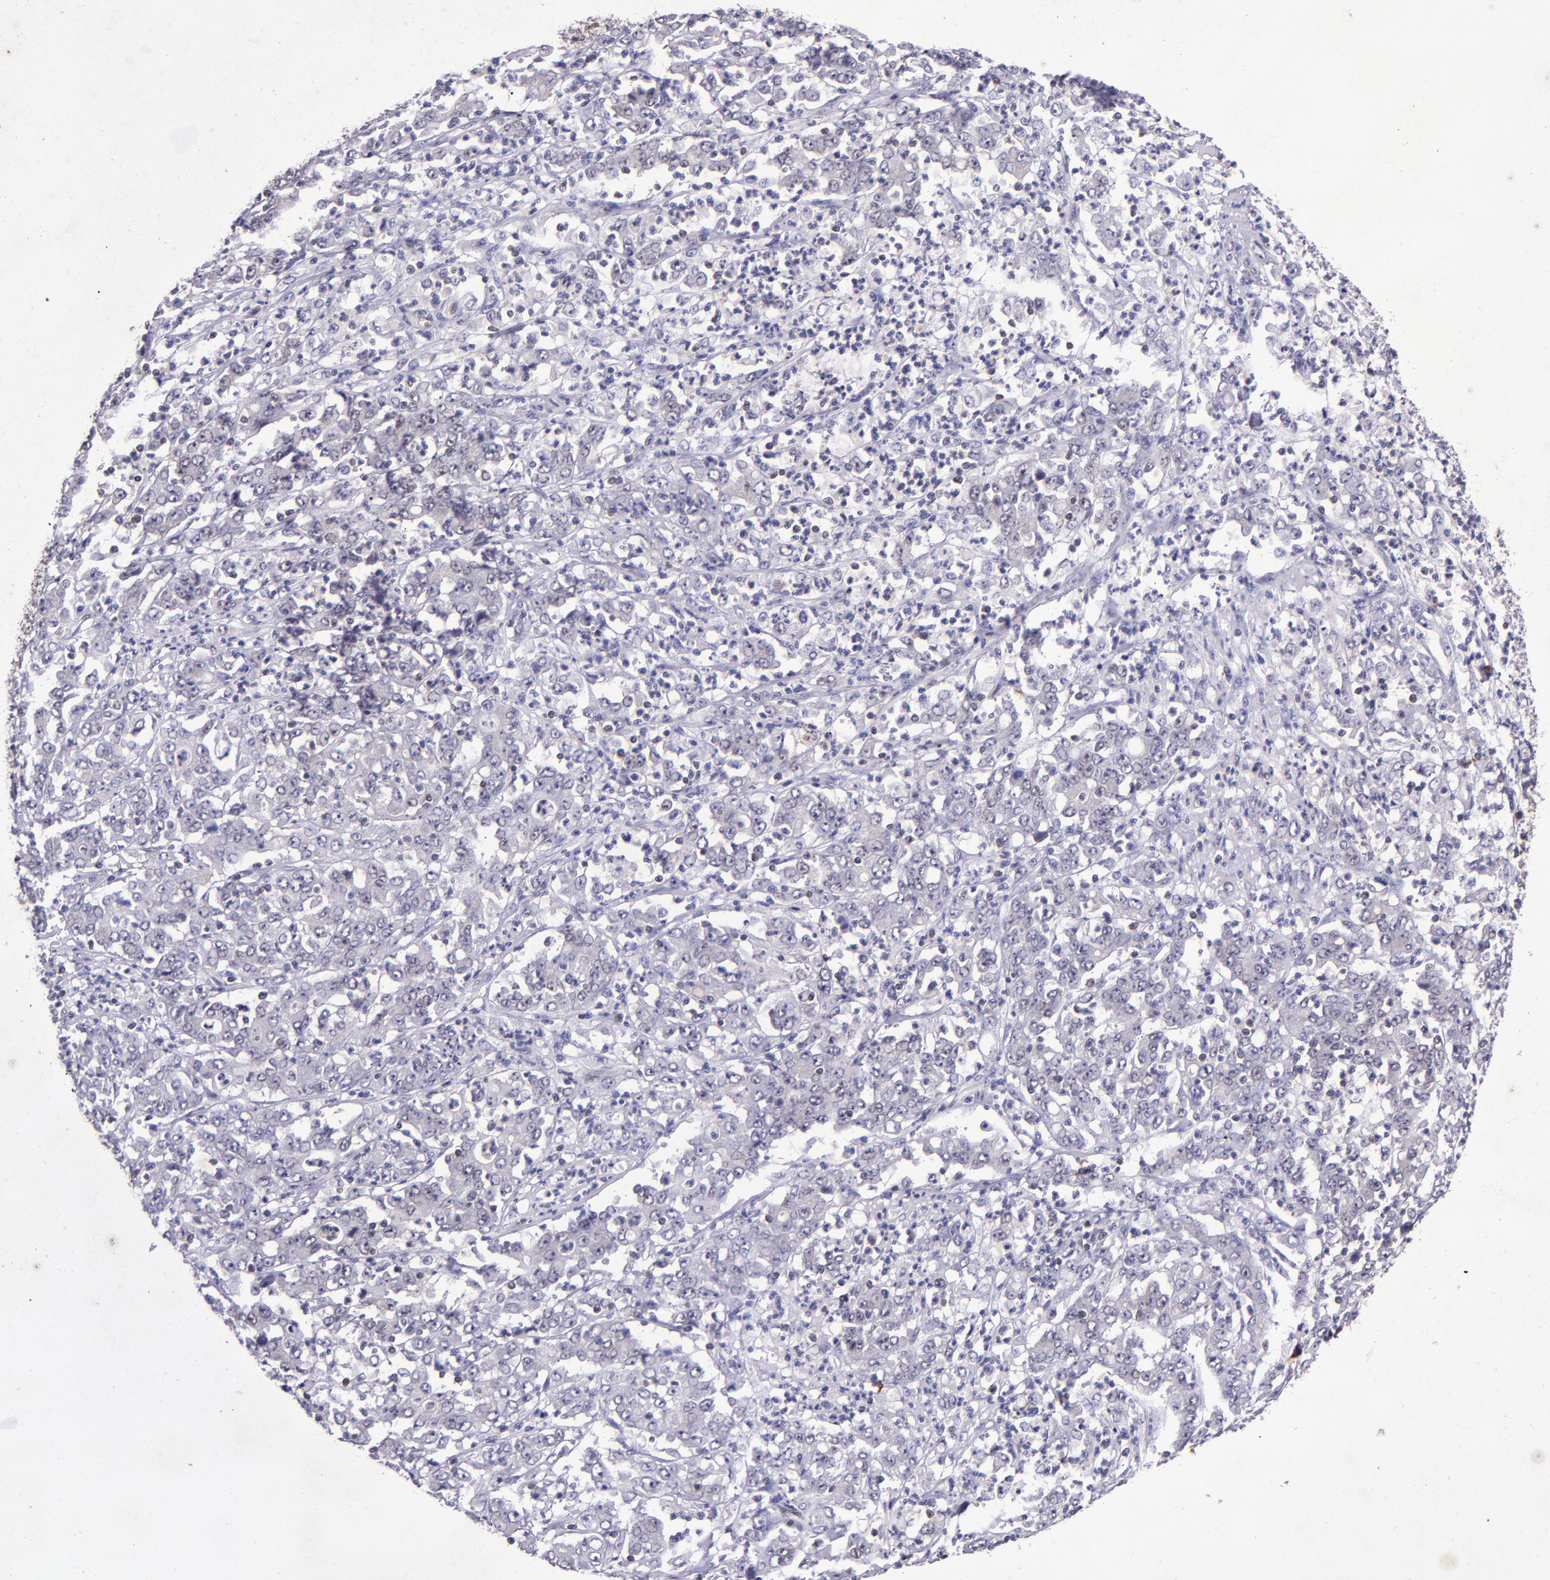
{"staining": {"intensity": "negative", "quantity": "none", "location": "none"}, "tissue": "stomach cancer", "cell_type": "Tumor cells", "image_type": "cancer", "snomed": [{"axis": "morphology", "description": "Adenocarcinoma, NOS"}, {"axis": "topography", "description": "Stomach, lower"}], "caption": "High magnification brightfield microscopy of stomach cancer (adenocarcinoma) stained with DAB (3,3'-diaminobenzidine) (brown) and counterstained with hematoxylin (blue): tumor cells show no significant staining. (DAB immunohistochemistry (IHC) visualized using brightfield microscopy, high magnification).", "gene": "MGMT", "patient": {"sex": "female", "age": 71}}